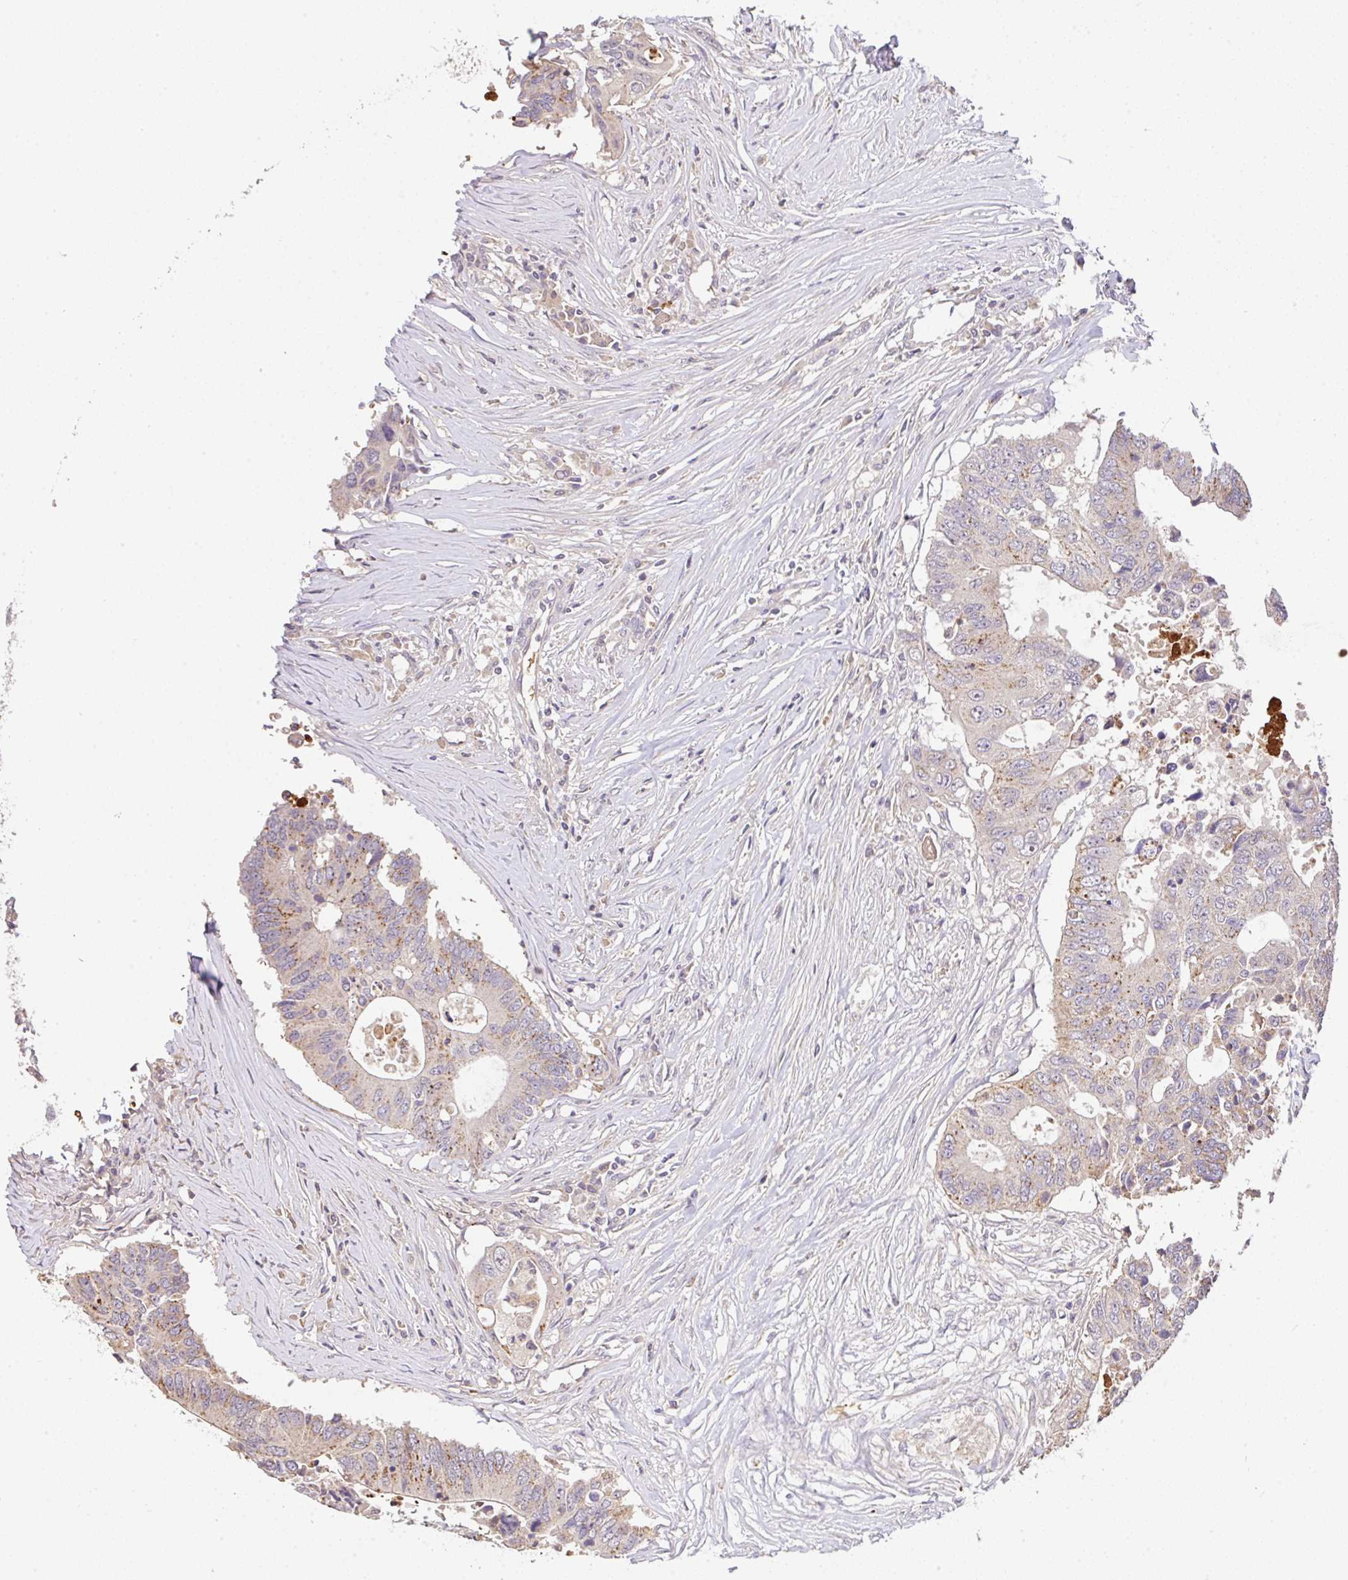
{"staining": {"intensity": "moderate", "quantity": "<25%", "location": "cytoplasmic/membranous"}, "tissue": "colorectal cancer", "cell_type": "Tumor cells", "image_type": "cancer", "snomed": [{"axis": "morphology", "description": "Adenocarcinoma, NOS"}, {"axis": "topography", "description": "Colon"}], "caption": "Adenocarcinoma (colorectal) was stained to show a protein in brown. There is low levels of moderate cytoplasmic/membranous positivity in approximately <25% of tumor cells.", "gene": "C1QTNF9B", "patient": {"sex": "male", "age": 71}}